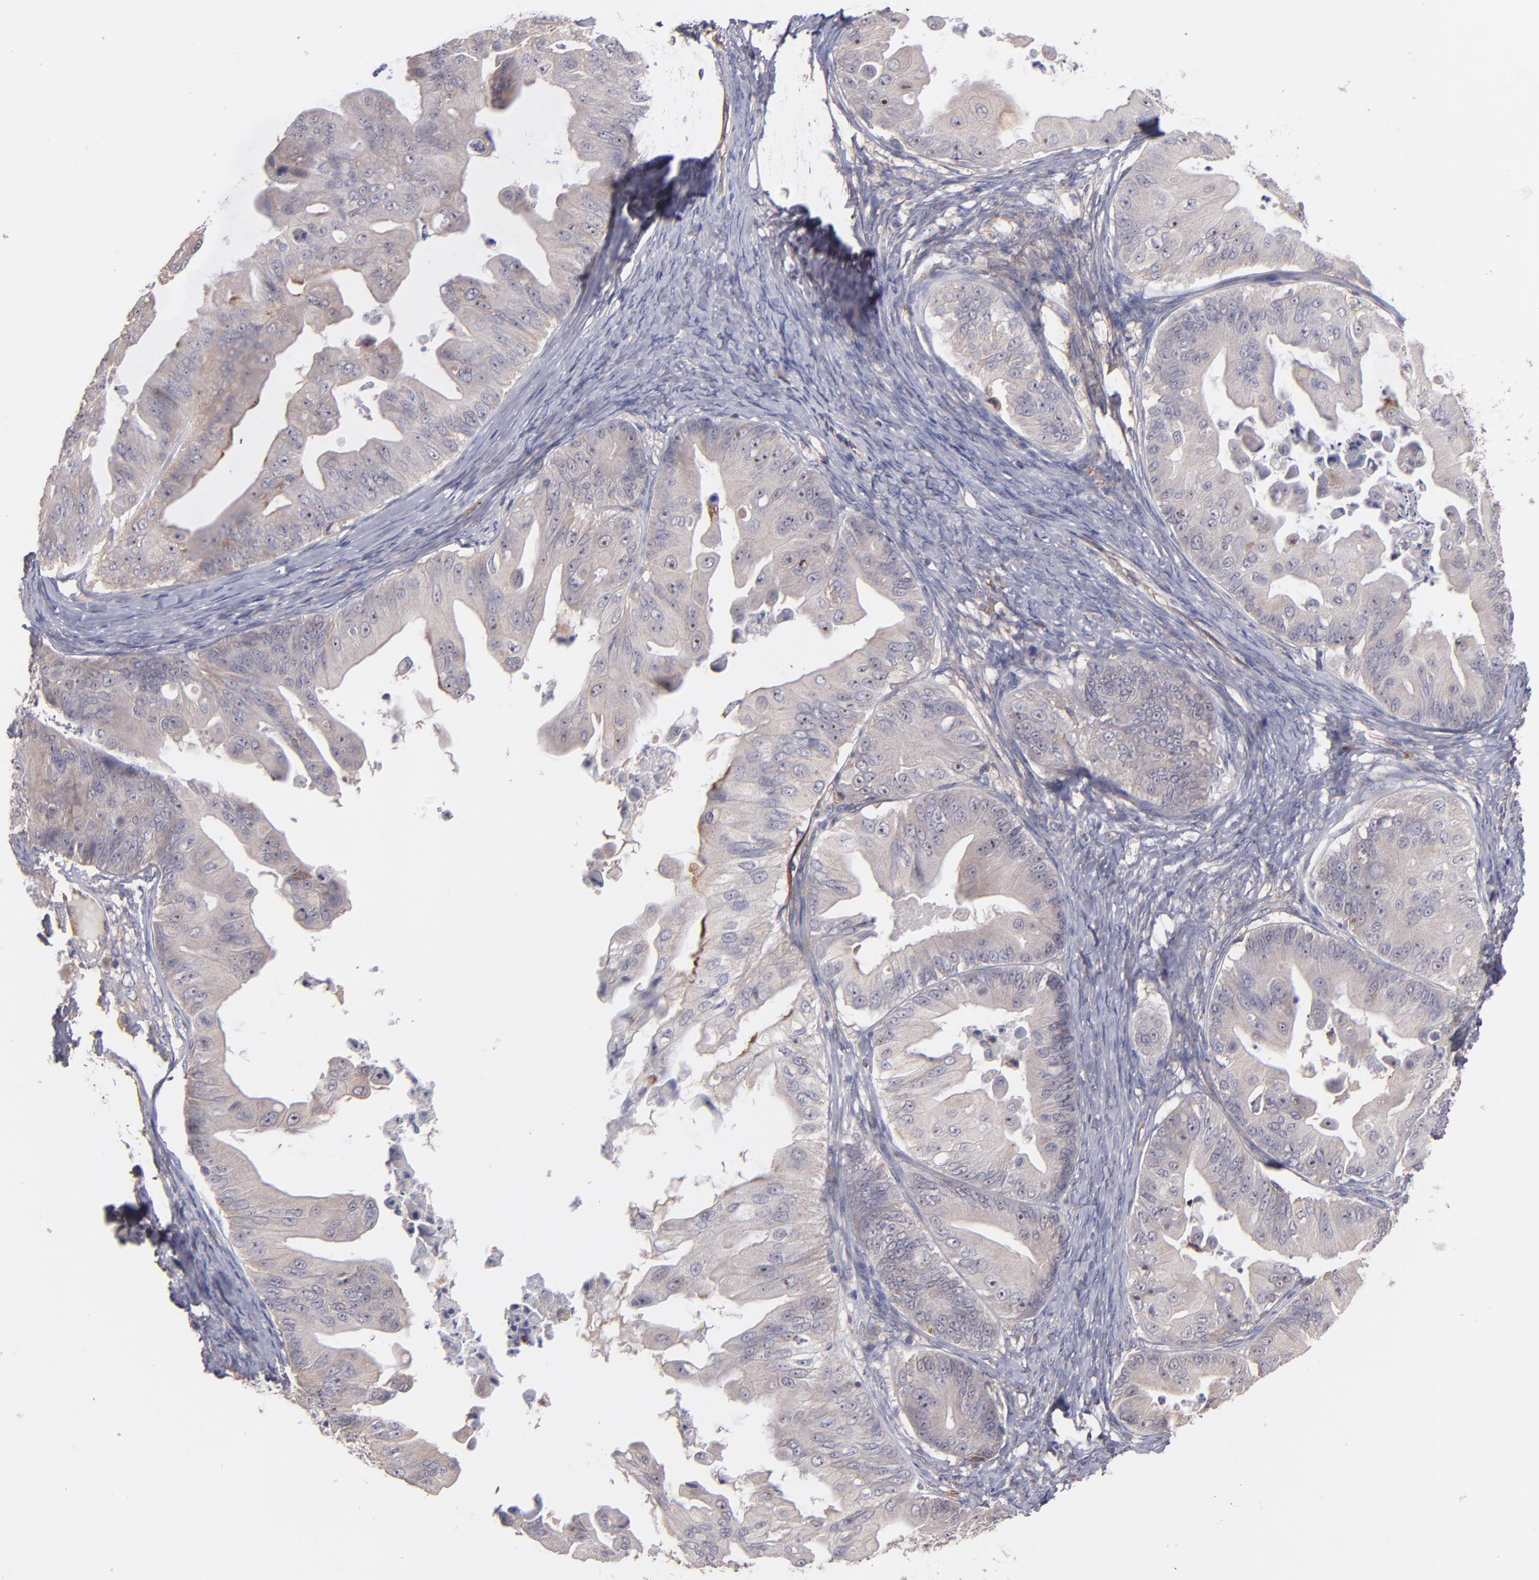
{"staining": {"intensity": "weak", "quantity": "<25%", "location": "cytoplasmic/membranous"}, "tissue": "ovarian cancer", "cell_type": "Tumor cells", "image_type": "cancer", "snomed": [{"axis": "morphology", "description": "Cystadenocarcinoma, mucinous, NOS"}, {"axis": "topography", "description": "Ovary"}], "caption": "Tumor cells show no significant protein staining in mucinous cystadenocarcinoma (ovarian).", "gene": "ICAM1", "patient": {"sex": "female", "age": 37}}